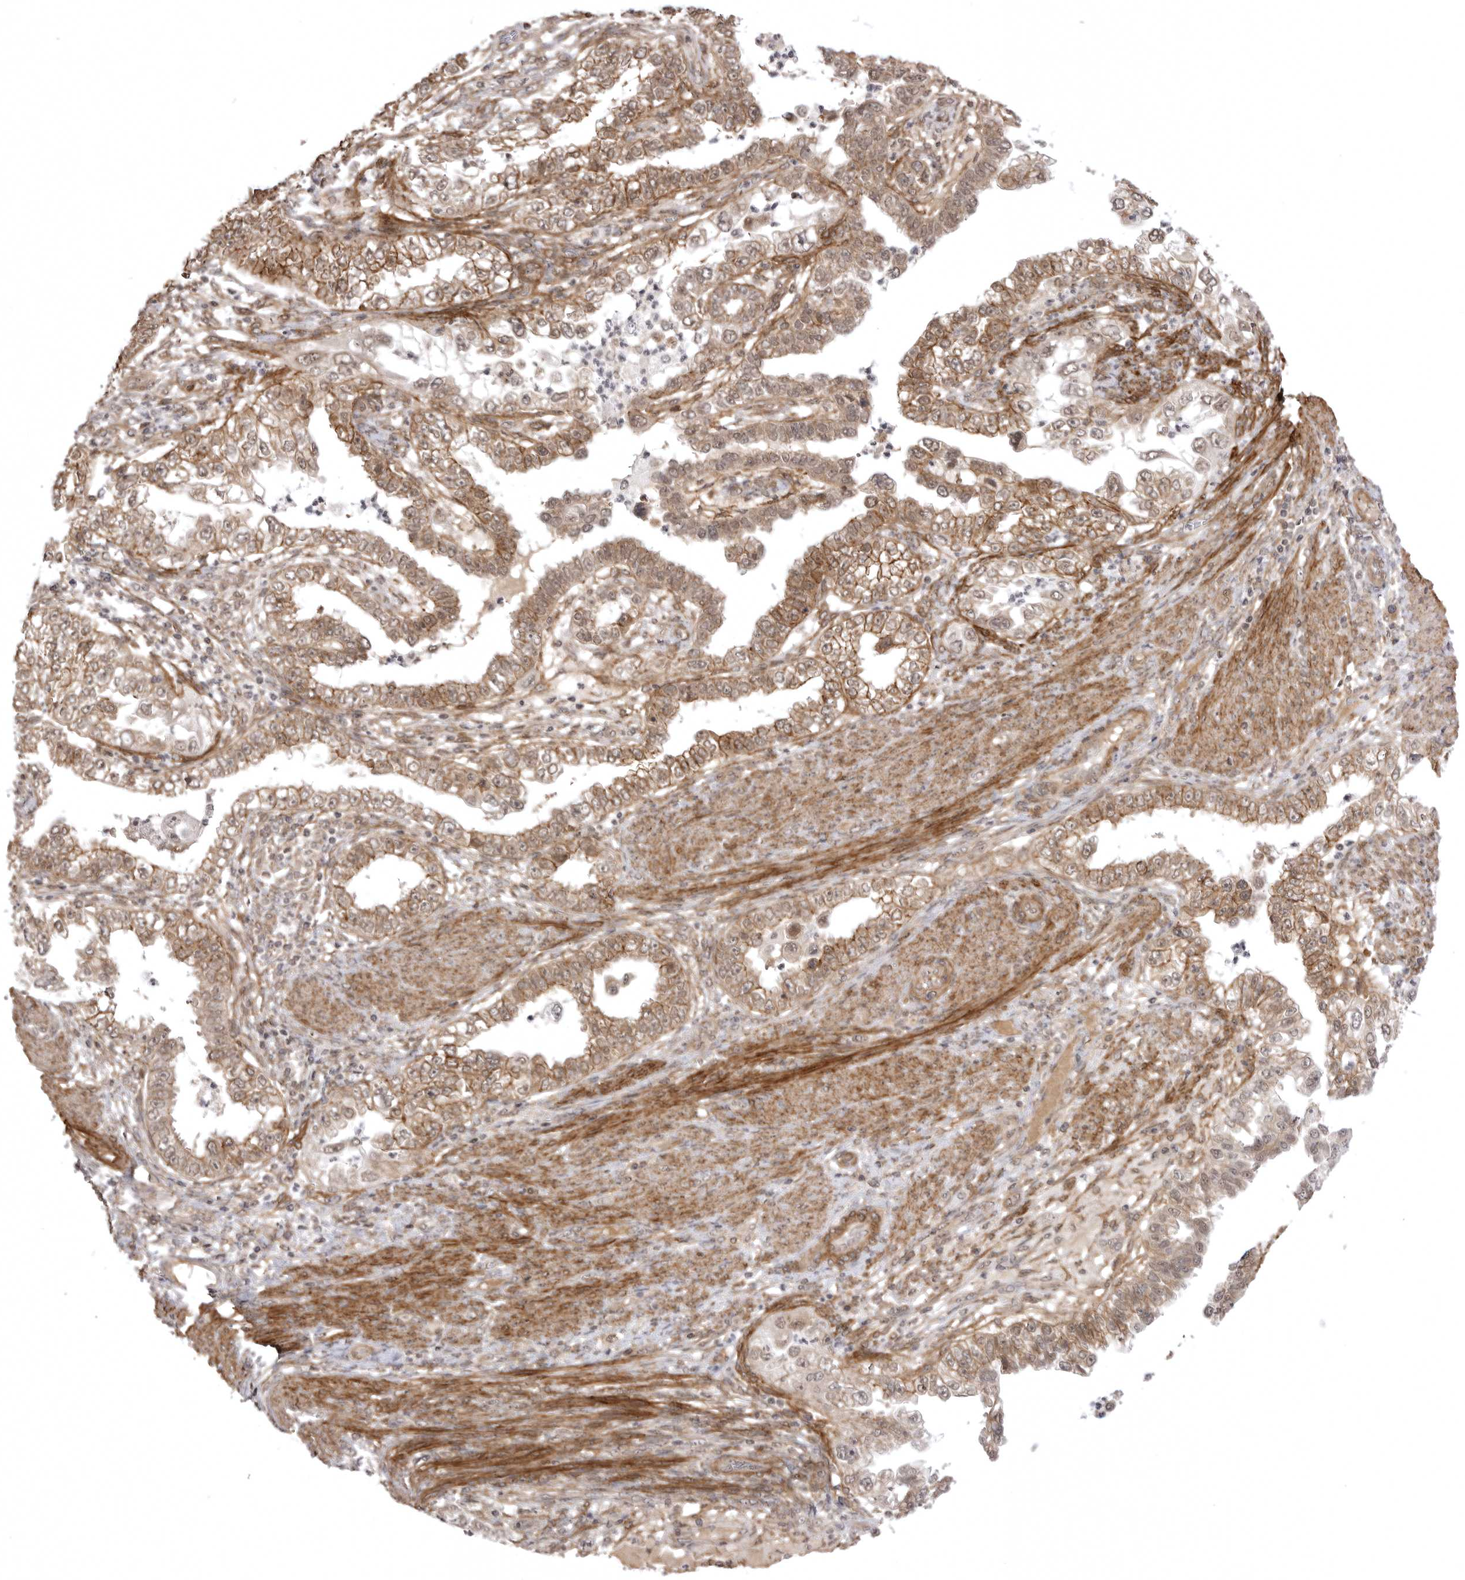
{"staining": {"intensity": "moderate", "quantity": "25%-75%", "location": "cytoplasmic/membranous,nuclear"}, "tissue": "endometrial cancer", "cell_type": "Tumor cells", "image_type": "cancer", "snomed": [{"axis": "morphology", "description": "Adenocarcinoma, NOS"}, {"axis": "topography", "description": "Endometrium"}], "caption": "Brown immunohistochemical staining in human adenocarcinoma (endometrial) displays moderate cytoplasmic/membranous and nuclear expression in about 25%-75% of tumor cells.", "gene": "SORBS1", "patient": {"sex": "female", "age": 85}}